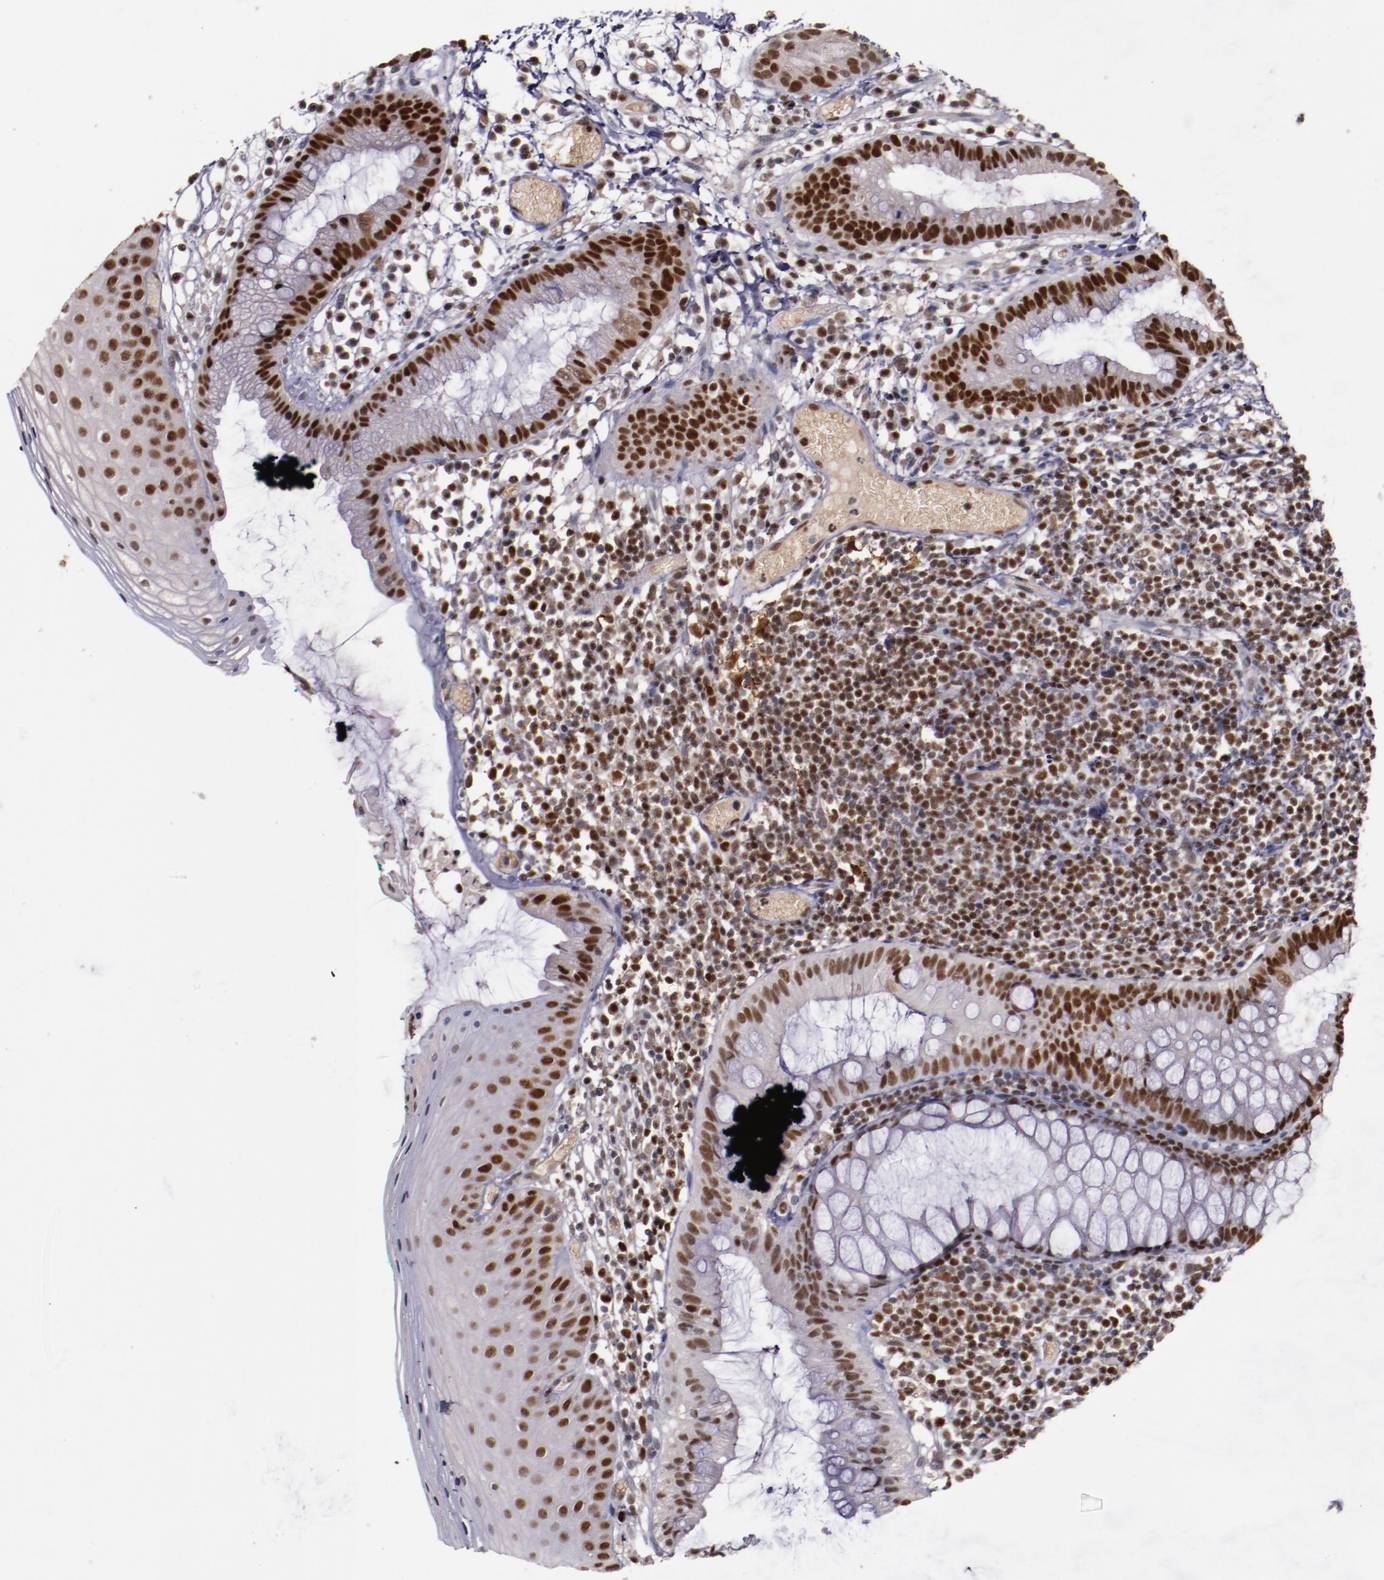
{"staining": {"intensity": "strong", "quantity": "25%-75%", "location": "nuclear"}, "tissue": "skin", "cell_type": "Epidermal cells", "image_type": "normal", "snomed": [{"axis": "morphology", "description": "Normal tissue, NOS"}, {"axis": "morphology", "description": "Hemorrhoids"}, {"axis": "morphology", "description": "Inflammation, NOS"}, {"axis": "topography", "description": "Anal"}], "caption": "Immunohistochemistry of unremarkable skin exhibits high levels of strong nuclear staining in approximately 25%-75% of epidermal cells. (IHC, brightfield microscopy, high magnification).", "gene": "CHEK2", "patient": {"sex": "male", "age": 60}}